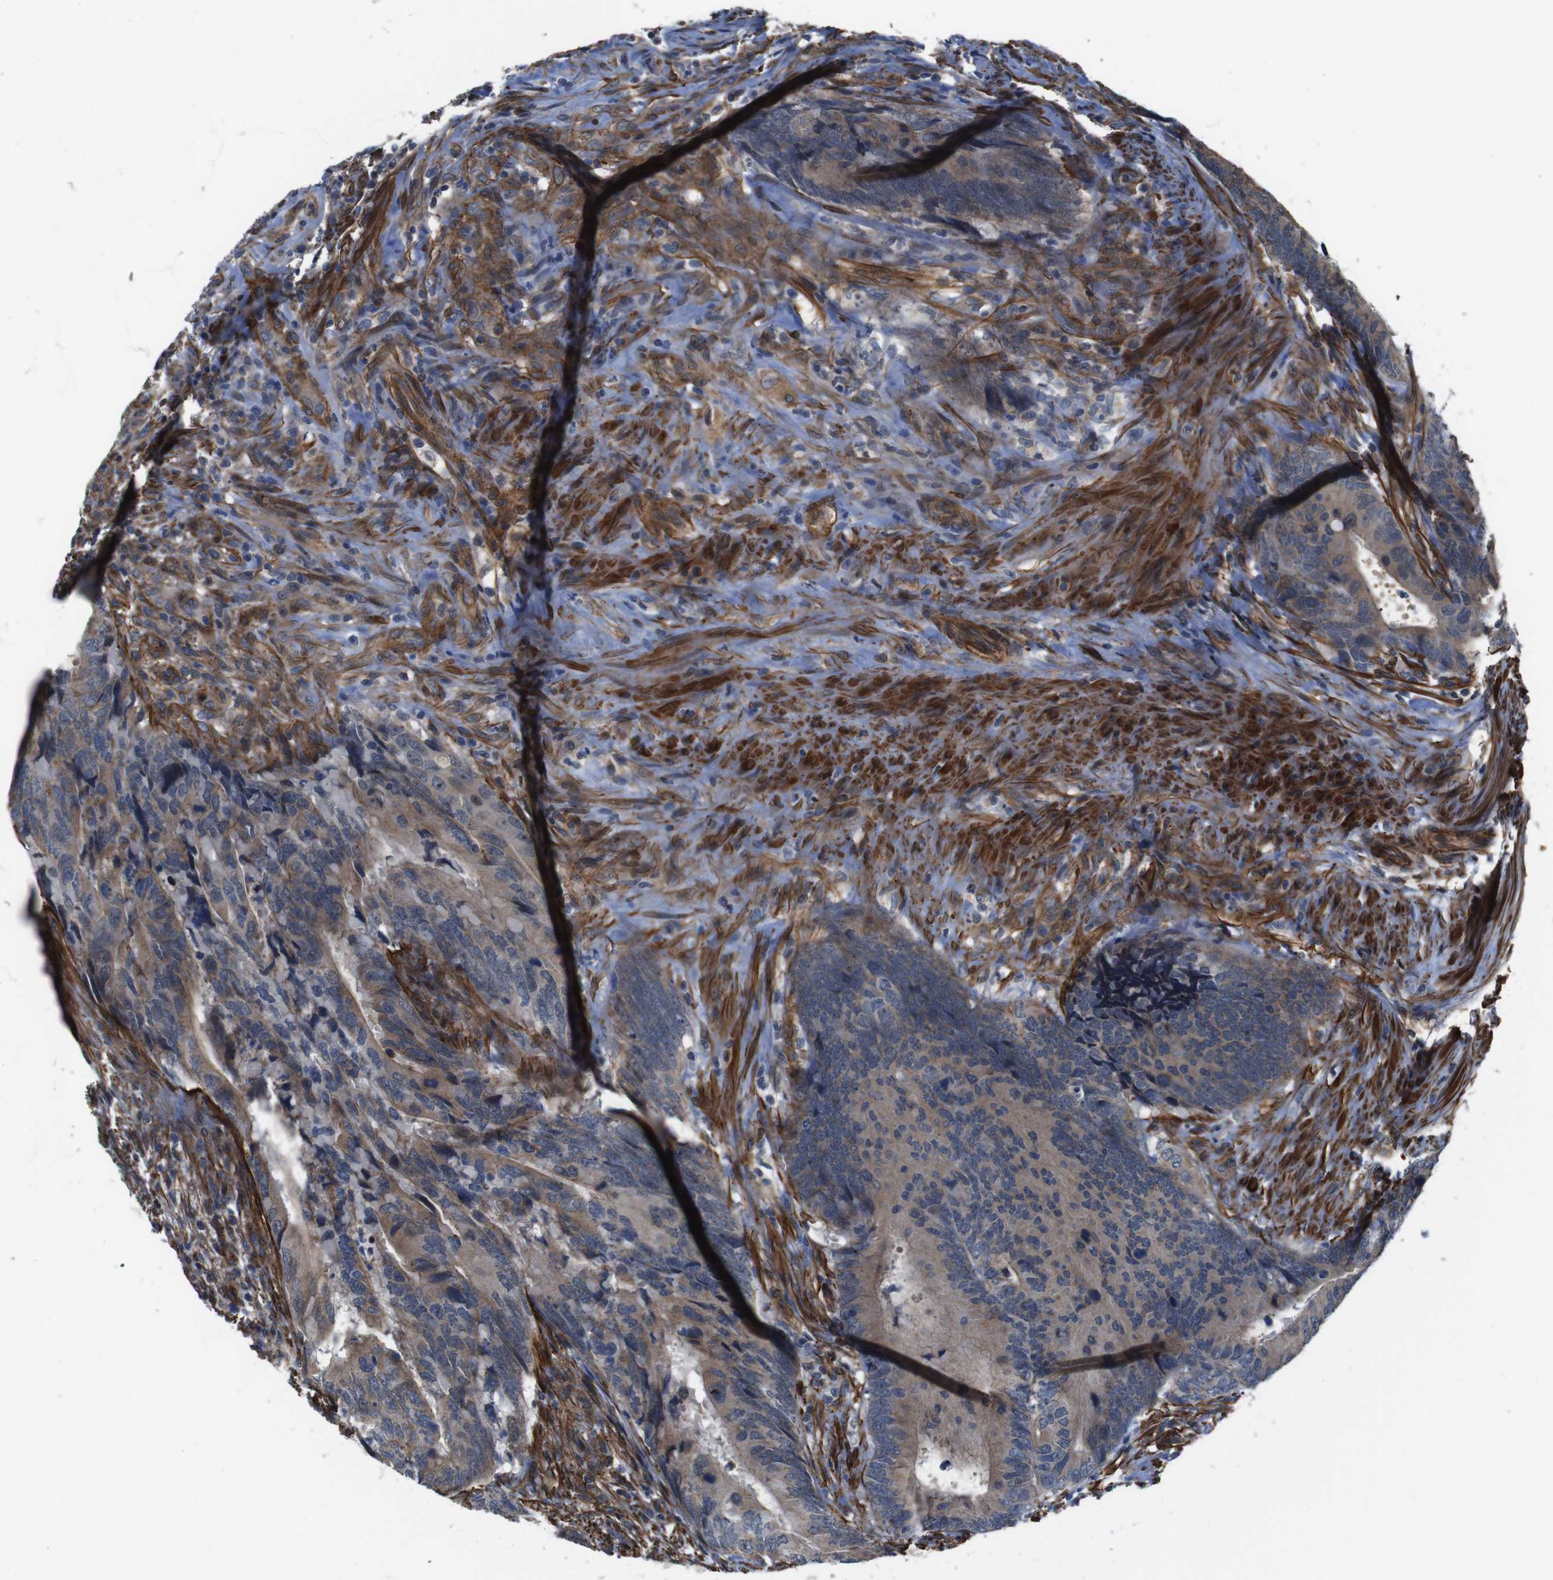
{"staining": {"intensity": "weak", "quantity": ">75%", "location": "cytoplasmic/membranous,nuclear"}, "tissue": "colorectal cancer", "cell_type": "Tumor cells", "image_type": "cancer", "snomed": [{"axis": "morphology", "description": "Normal tissue, NOS"}, {"axis": "morphology", "description": "Adenocarcinoma, NOS"}, {"axis": "topography", "description": "Colon"}], "caption": "Immunohistochemical staining of colorectal cancer (adenocarcinoma) demonstrates weak cytoplasmic/membranous and nuclear protein positivity in about >75% of tumor cells.", "gene": "GGT7", "patient": {"sex": "male", "age": 56}}